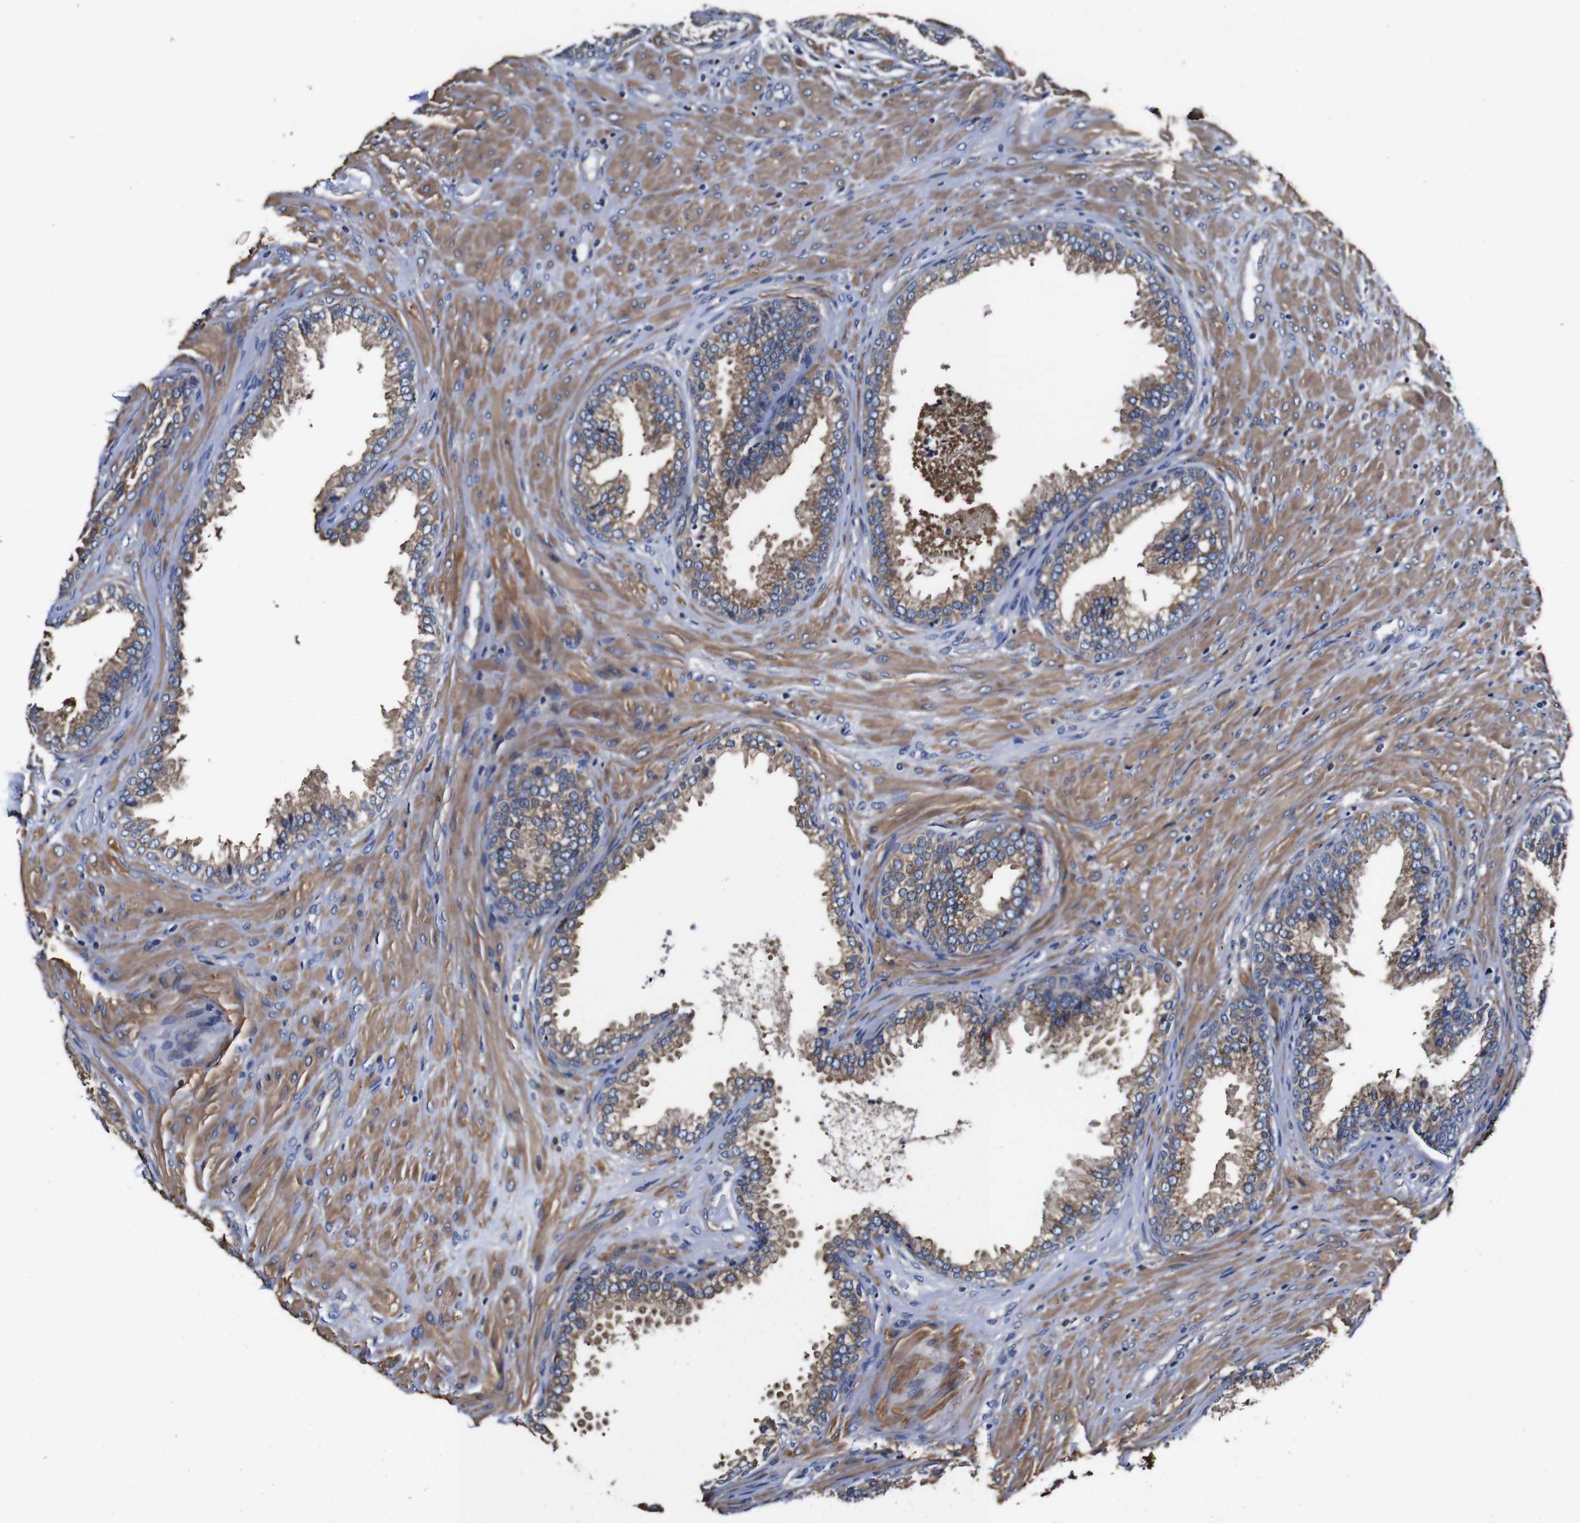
{"staining": {"intensity": "moderate", "quantity": ">75%", "location": "cytoplasmic/membranous"}, "tissue": "prostate", "cell_type": "Glandular cells", "image_type": "normal", "snomed": [{"axis": "morphology", "description": "Normal tissue, NOS"}, {"axis": "topography", "description": "Prostate"}], "caption": "Immunohistochemistry photomicrograph of benign prostate: human prostate stained using IHC demonstrates medium levels of moderate protein expression localized specifically in the cytoplasmic/membranous of glandular cells, appearing as a cytoplasmic/membranous brown color.", "gene": "PDCD6IP", "patient": {"sex": "male", "age": 76}}